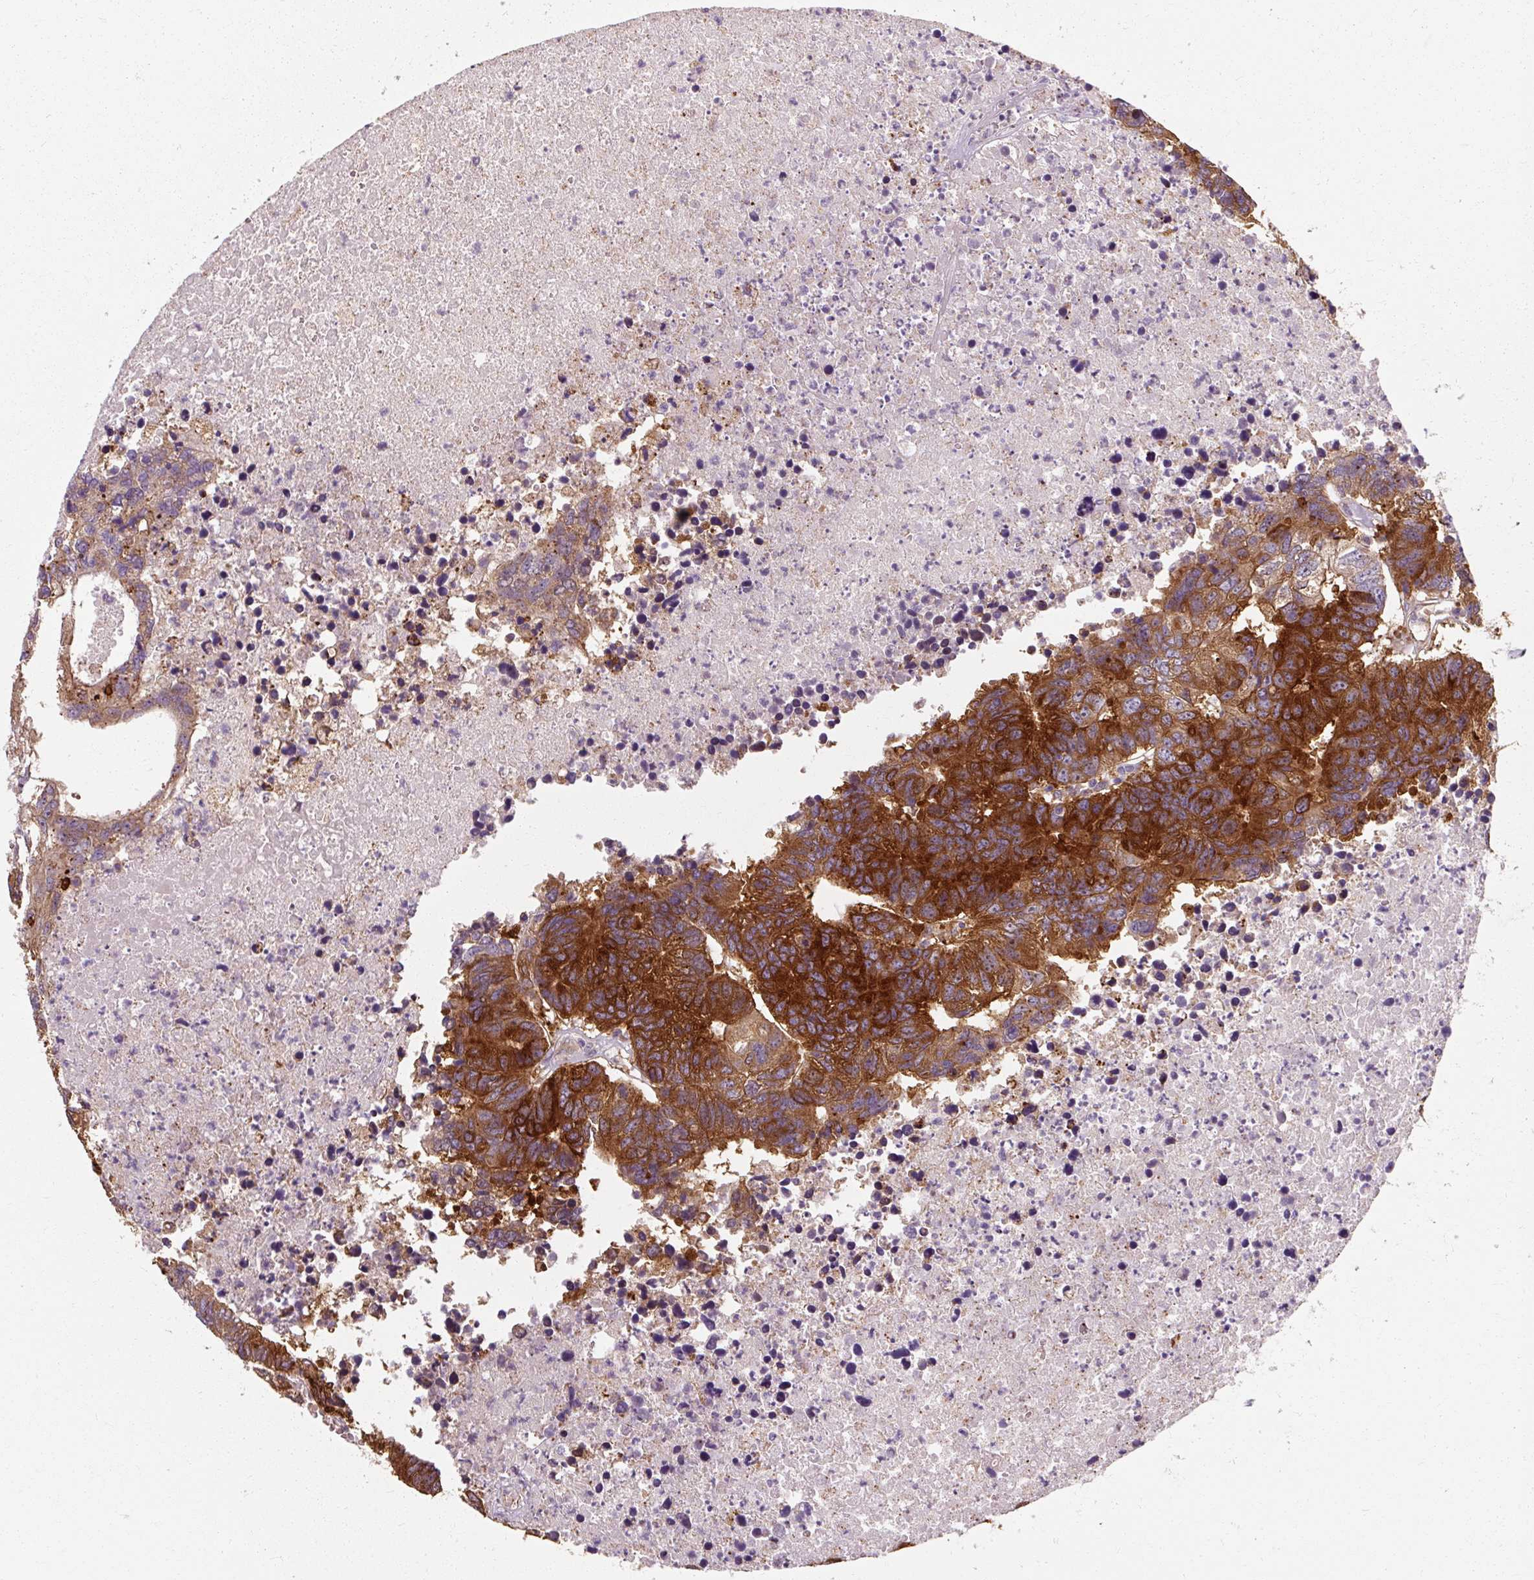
{"staining": {"intensity": "strong", "quantity": ">75%", "location": "cytoplasmic/membranous"}, "tissue": "colorectal cancer", "cell_type": "Tumor cells", "image_type": "cancer", "snomed": [{"axis": "morphology", "description": "Adenocarcinoma, NOS"}, {"axis": "topography", "description": "Colon"}], "caption": "Colorectal adenocarcinoma was stained to show a protein in brown. There is high levels of strong cytoplasmic/membranous expression in approximately >75% of tumor cells.", "gene": "TBC1D4", "patient": {"sex": "female", "age": 48}}